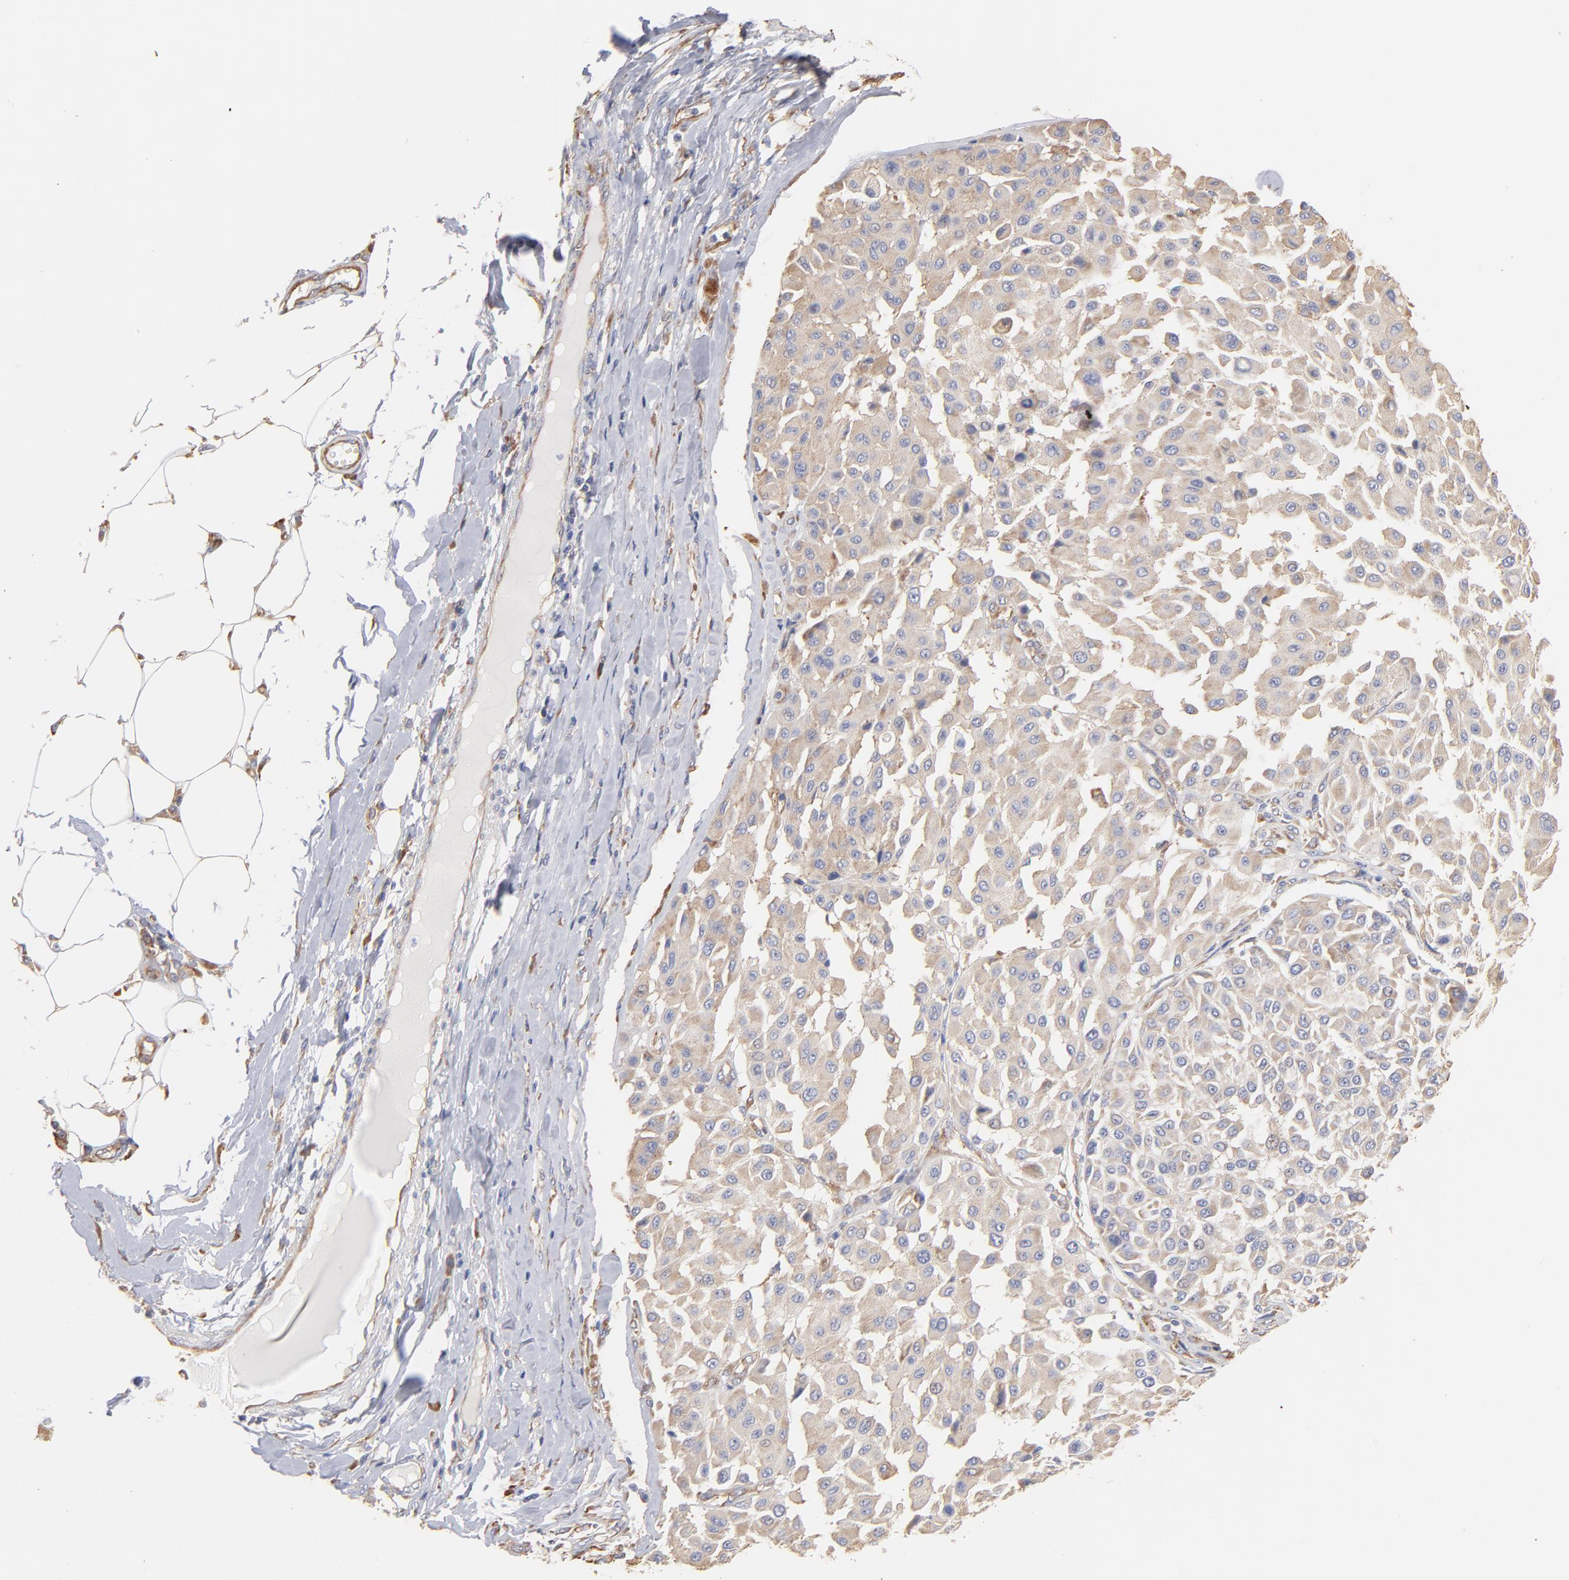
{"staining": {"intensity": "weak", "quantity": "<25%", "location": "cytoplasmic/membranous"}, "tissue": "melanoma", "cell_type": "Tumor cells", "image_type": "cancer", "snomed": [{"axis": "morphology", "description": "Malignant melanoma, Metastatic site"}, {"axis": "topography", "description": "Soft tissue"}], "caption": "DAB (3,3'-diaminobenzidine) immunohistochemical staining of human melanoma displays no significant staining in tumor cells. The staining is performed using DAB brown chromogen with nuclei counter-stained in using hematoxylin.", "gene": "RPL9", "patient": {"sex": "male", "age": 41}}